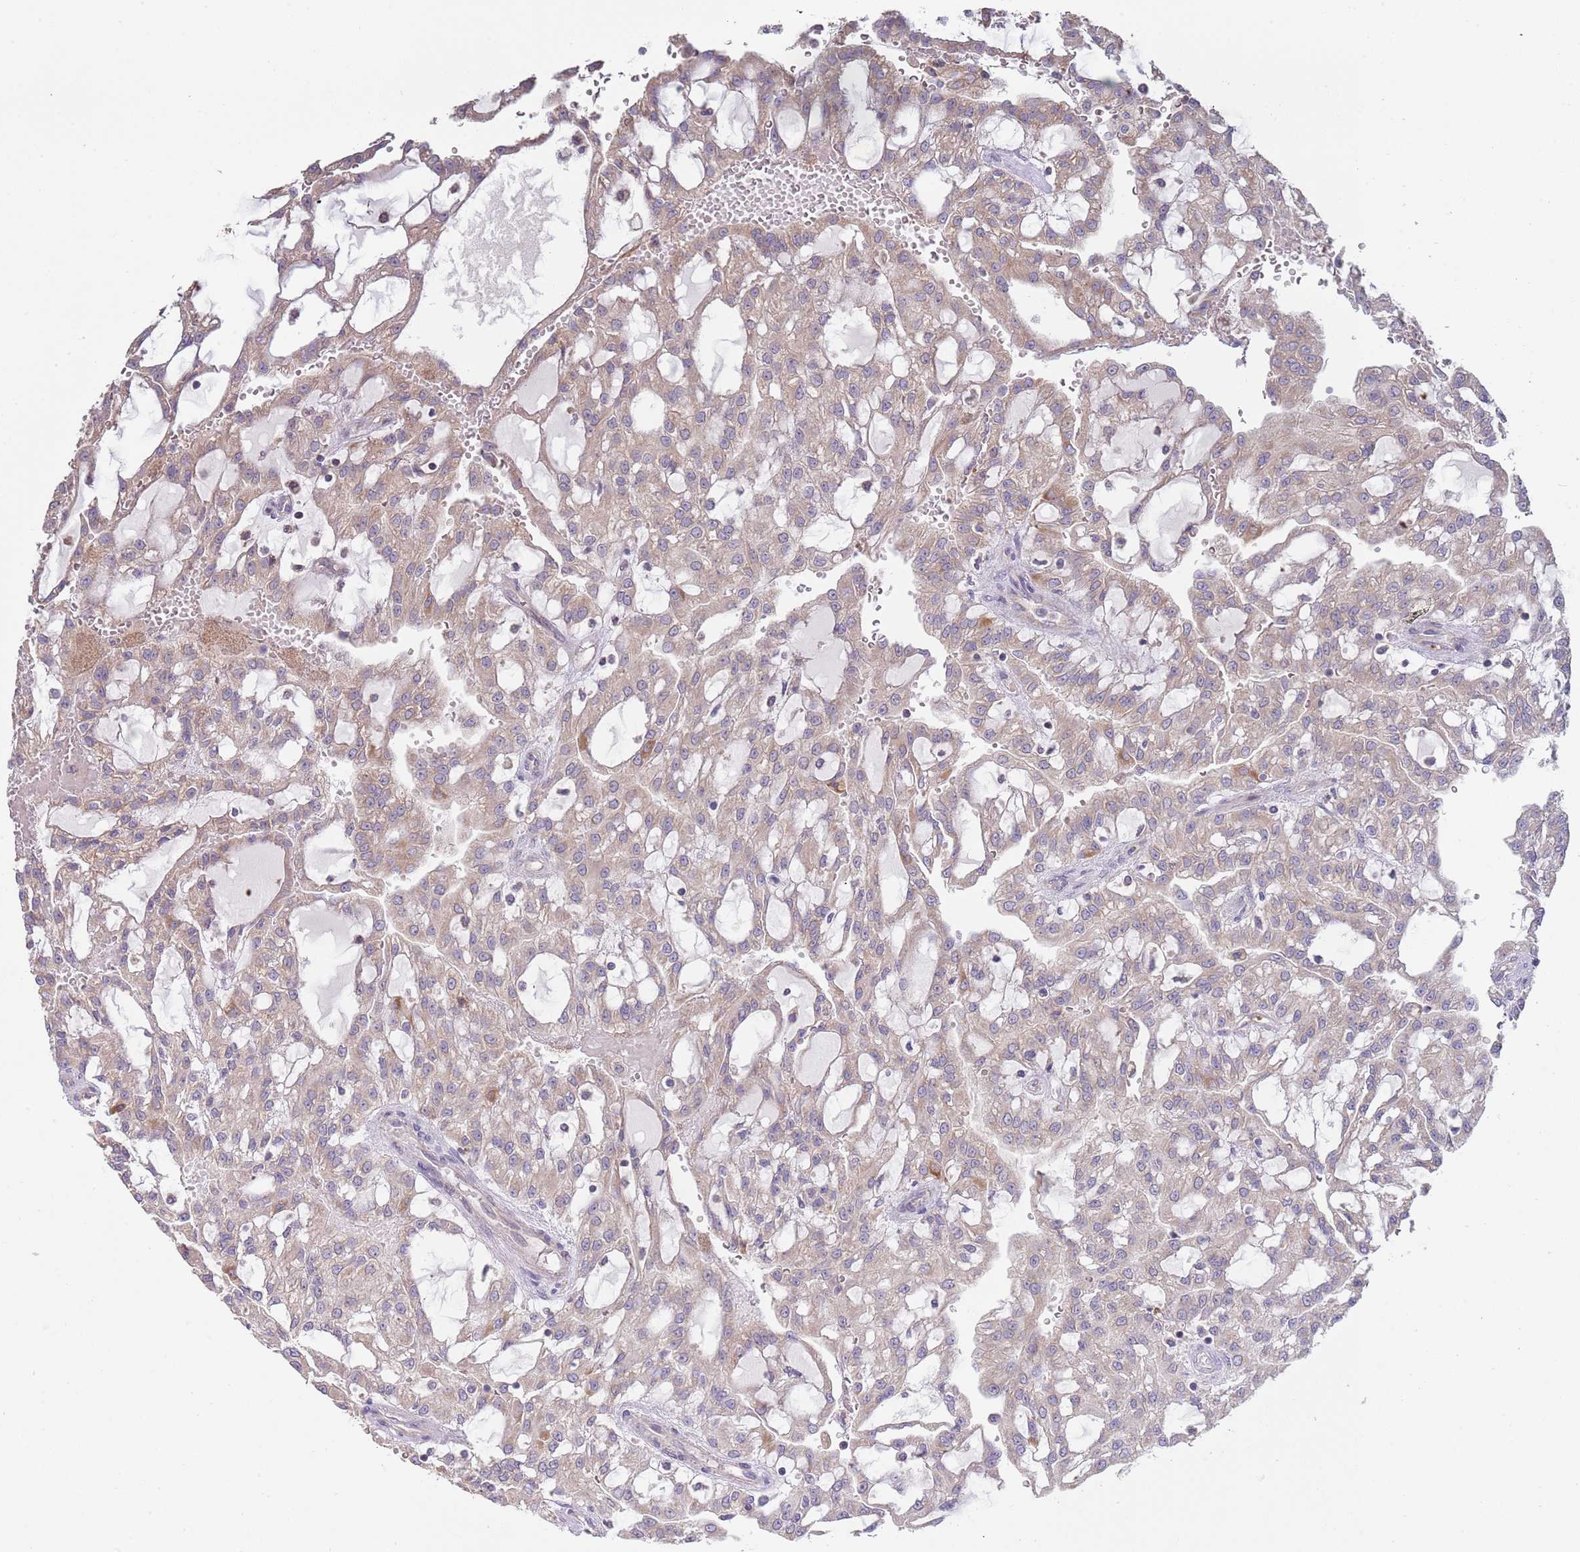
{"staining": {"intensity": "weak", "quantity": "25%-75%", "location": "cytoplasmic/membranous"}, "tissue": "renal cancer", "cell_type": "Tumor cells", "image_type": "cancer", "snomed": [{"axis": "morphology", "description": "Adenocarcinoma, NOS"}, {"axis": "topography", "description": "Kidney"}], "caption": "Renal cancer stained with a protein marker reveals weak staining in tumor cells.", "gene": "ABCC10", "patient": {"sex": "male", "age": 63}}